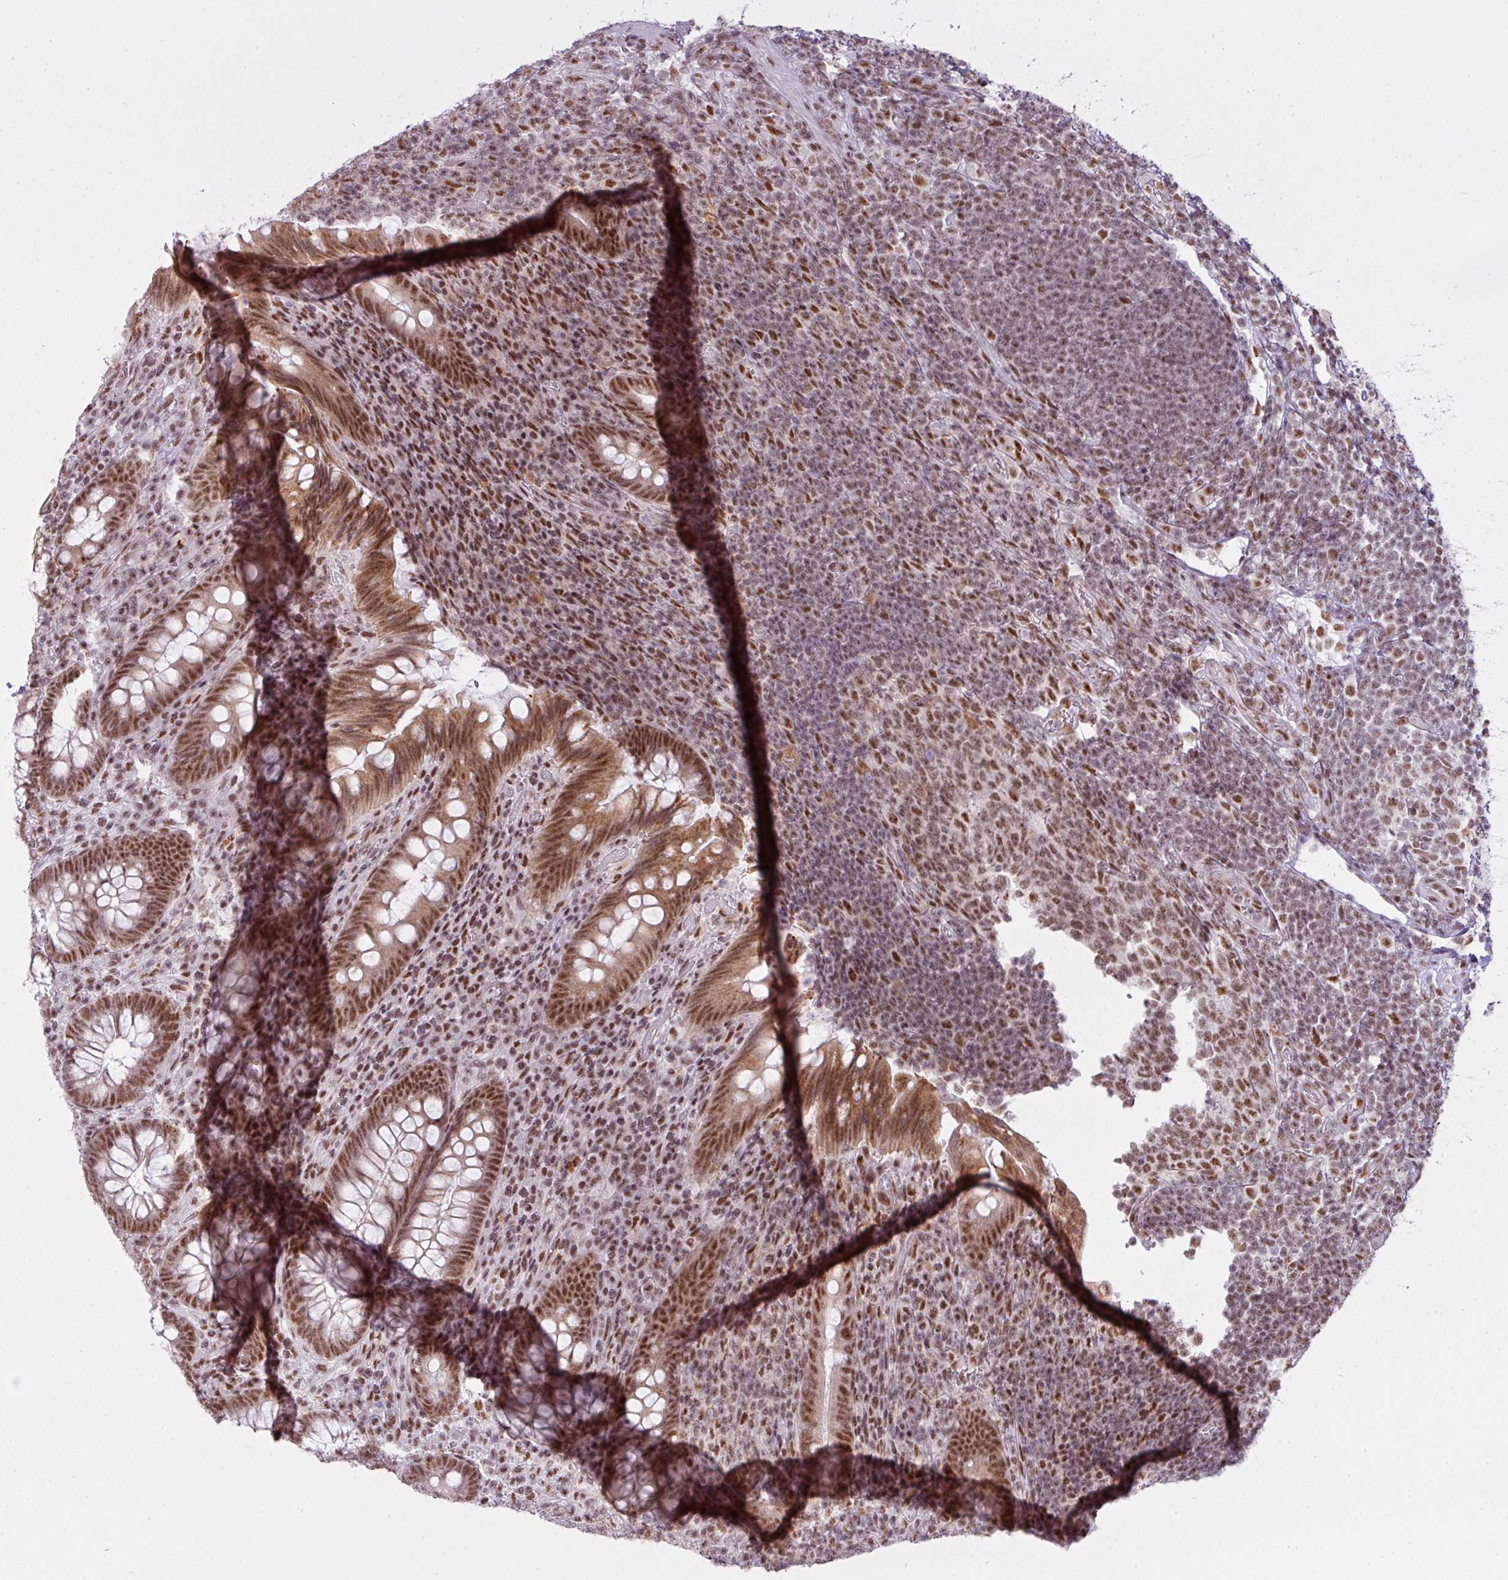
{"staining": {"intensity": "moderate", "quantity": ">75%", "location": "nuclear"}, "tissue": "appendix", "cell_type": "Glandular cells", "image_type": "normal", "snomed": [{"axis": "morphology", "description": "Normal tissue, NOS"}, {"axis": "topography", "description": "Appendix"}], "caption": "Immunohistochemistry (IHC) histopathology image of unremarkable appendix: appendix stained using IHC shows medium levels of moderate protein expression localized specifically in the nuclear of glandular cells, appearing as a nuclear brown color.", "gene": "ARL6IP4", "patient": {"sex": "female", "age": 43}}